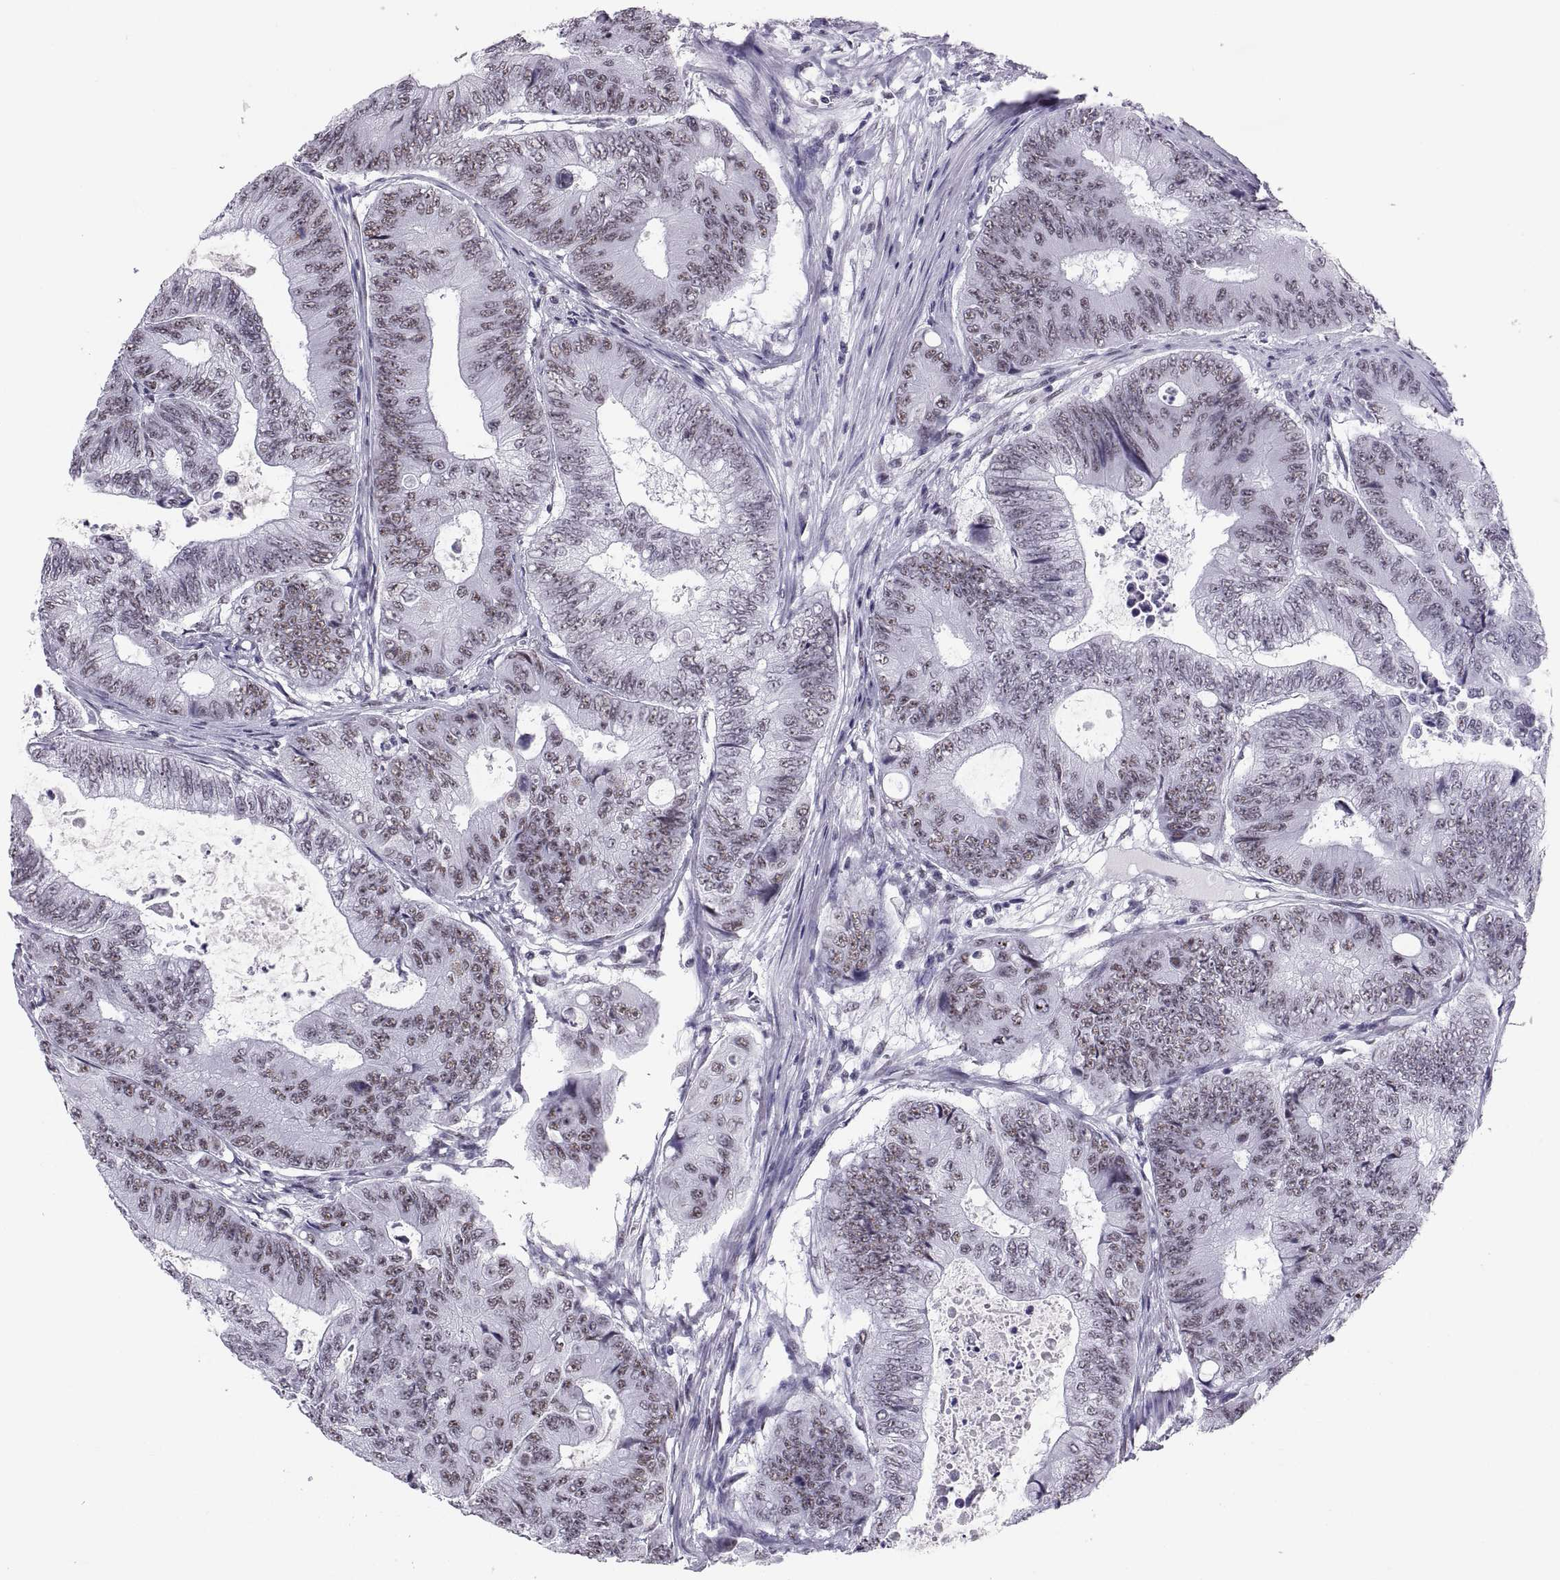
{"staining": {"intensity": "weak", "quantity": ">75%", "location": "nuclear"}, "tissue": "colorectal cancer", "cell_type": "Tumor cells", "image_type": "cancer", "snomed": [{"axis": "morphology", "description": "Adenocarcinoma, NOS"}, {"axis": "topography", "description": "Colon"}], "caption": "Colorectal adenocarcinoma stained with a brown dye shows weak nuclear positive expression in about >75% of tumor cells.", "gene": "NEUROD6", "patient": {"sex": "female", "age": 48}}